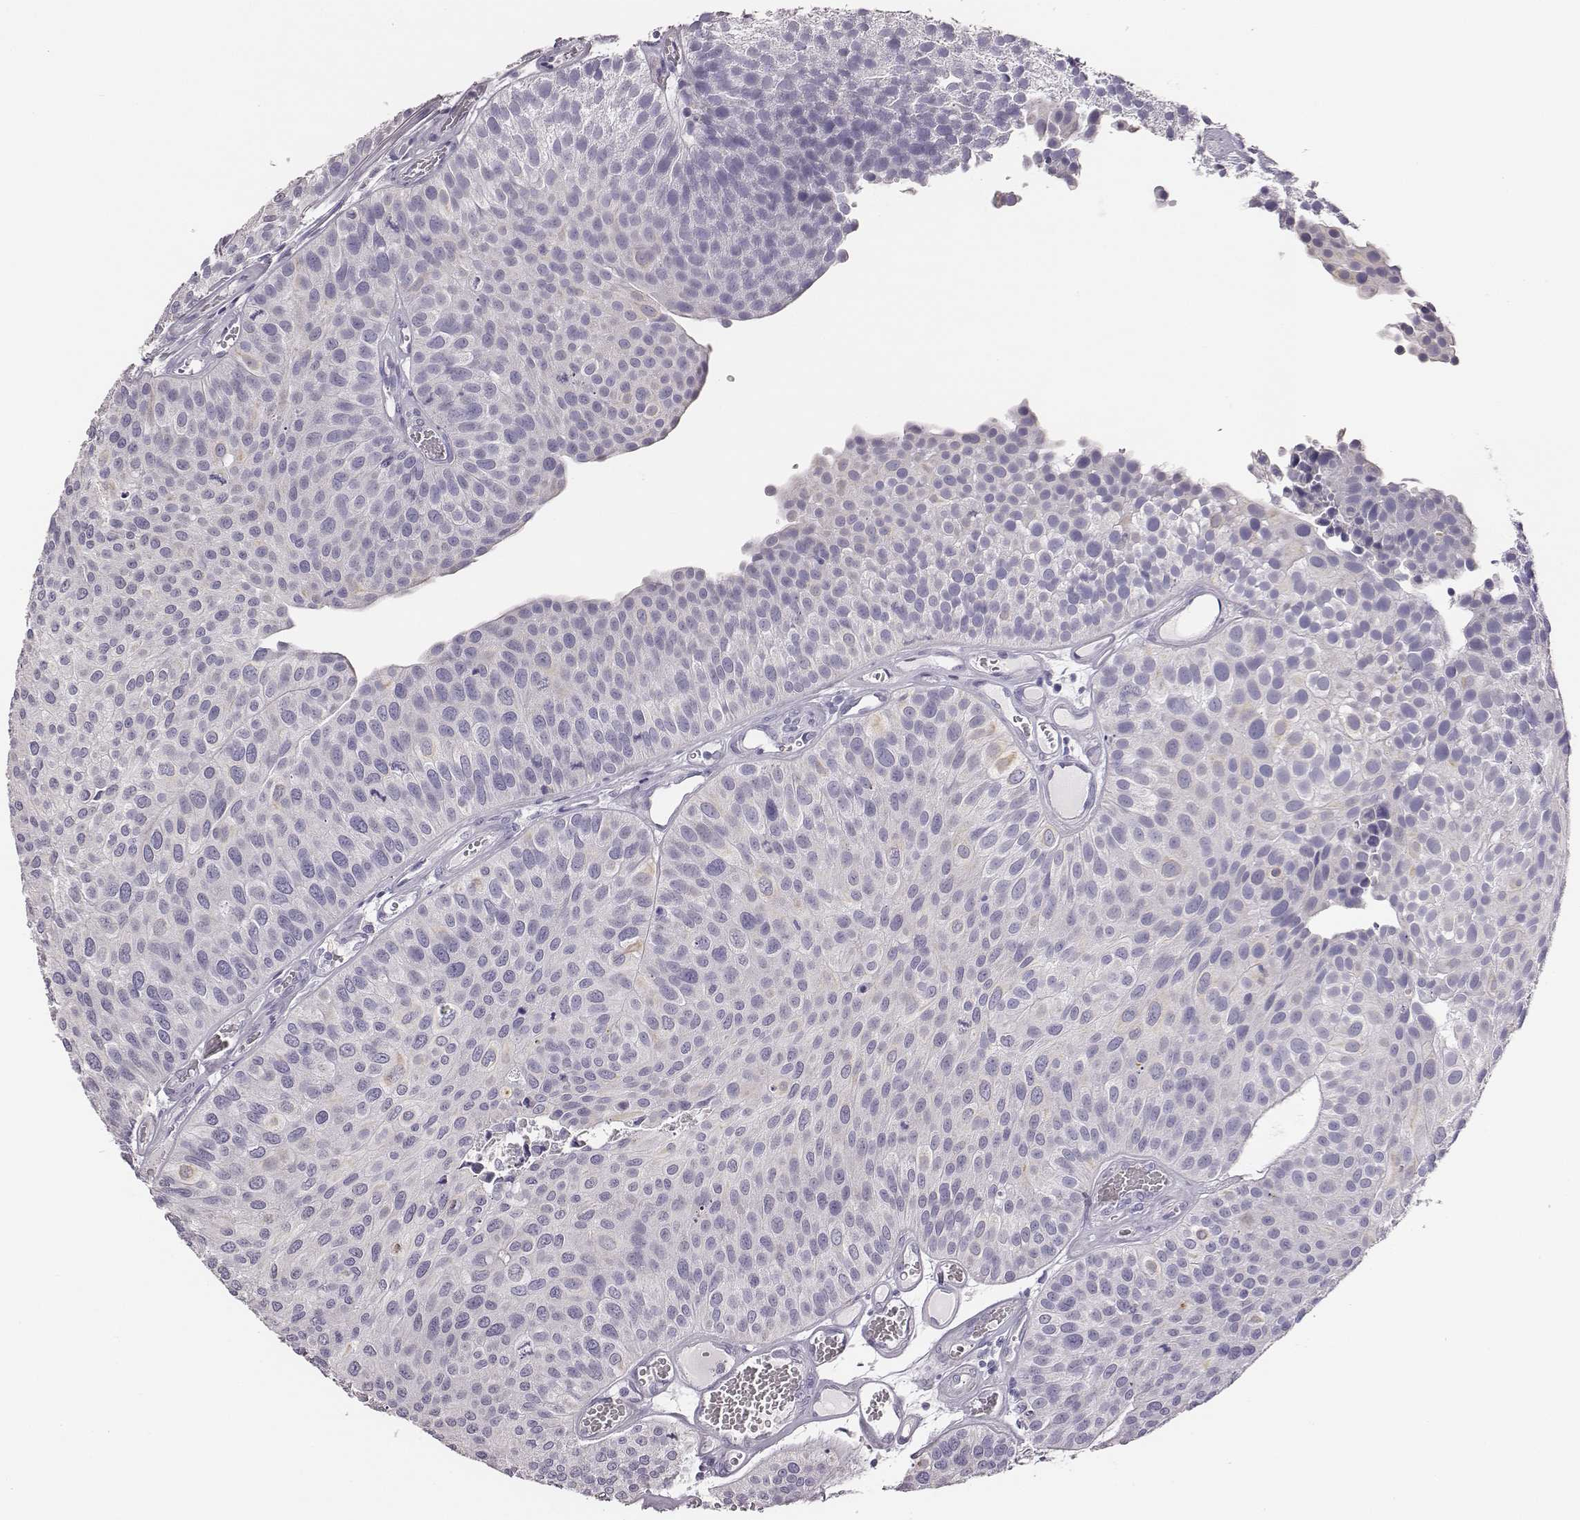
{"staining": {"intensity": "negative", "quantity": "none", "location": "none"}, "tissue": "urothelial cancer", "cell_type": "Tumor cells", "image_type": "cancer", "snomed": [{"axis": "morphology", "description": "Urothelial carcinoma, Low grade"}, {"axis": "topography", "description": "Urinary bladder"}], "caption": "Urothelial carcinoma (low-grade) was stained to show a protein in brown. There is no significant positivity in tumor cells.", "gene": "GUCA1A", "patient": {"sex": "female", "age": 87}}